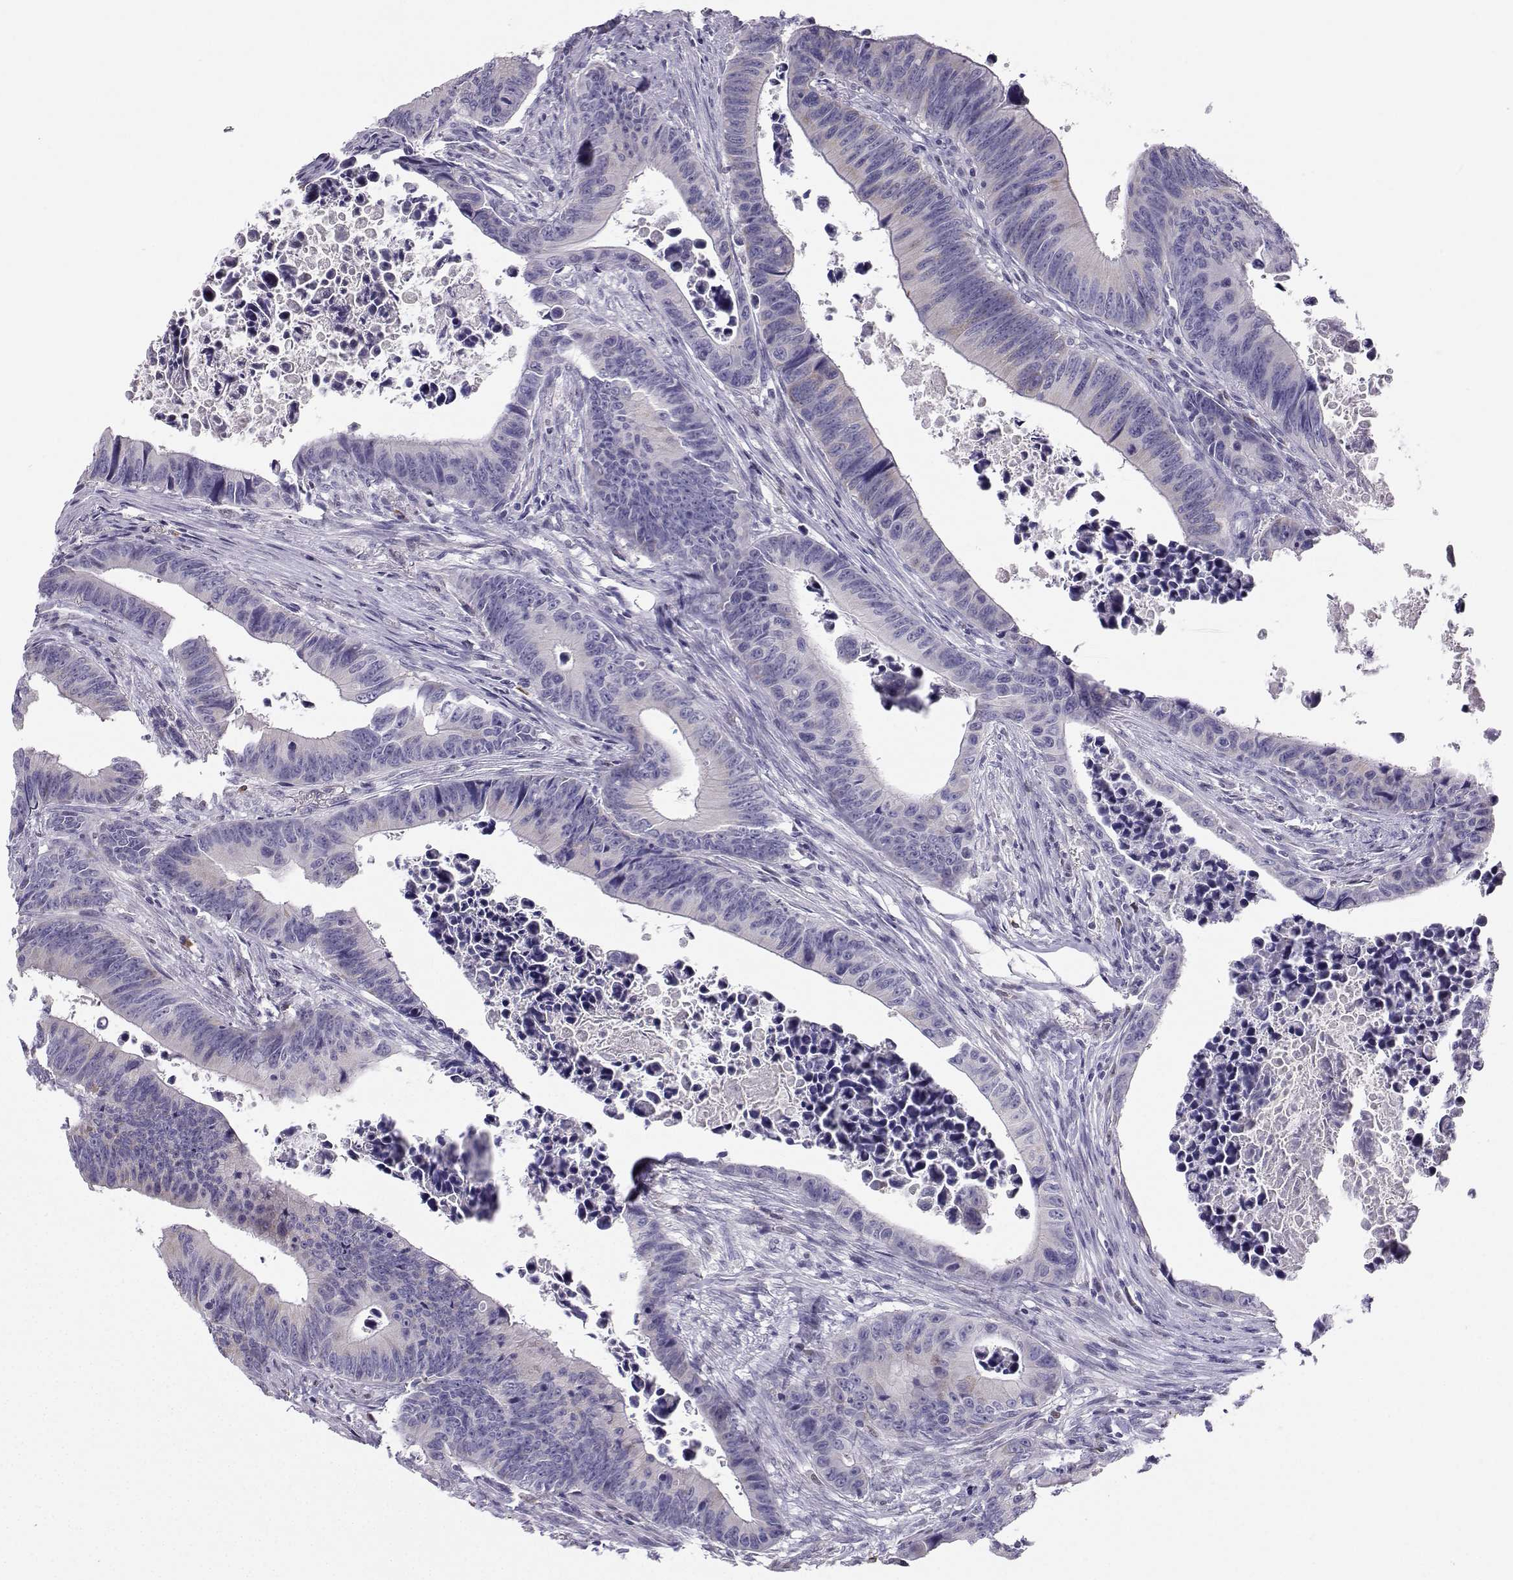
{"staining": {"intensity": "negative", "quantity": "none", "location": "none"}, "tissue": "colorectal cancer", "cell_type": "Tumor cells", "image_type": "cancer", "snomed": [{"axis": "morphology", "description": "Adenocarcinoma, NOS"}, {"axis": "topography", "description": "Colon"}], "caption": "Colorectal cancer (adenocarcinoma) was stained to show a protein in brown. There is no significant expression in tumor cells.", "gene": "DCLK3", "patient": {"sex": "female", "age": 87}}